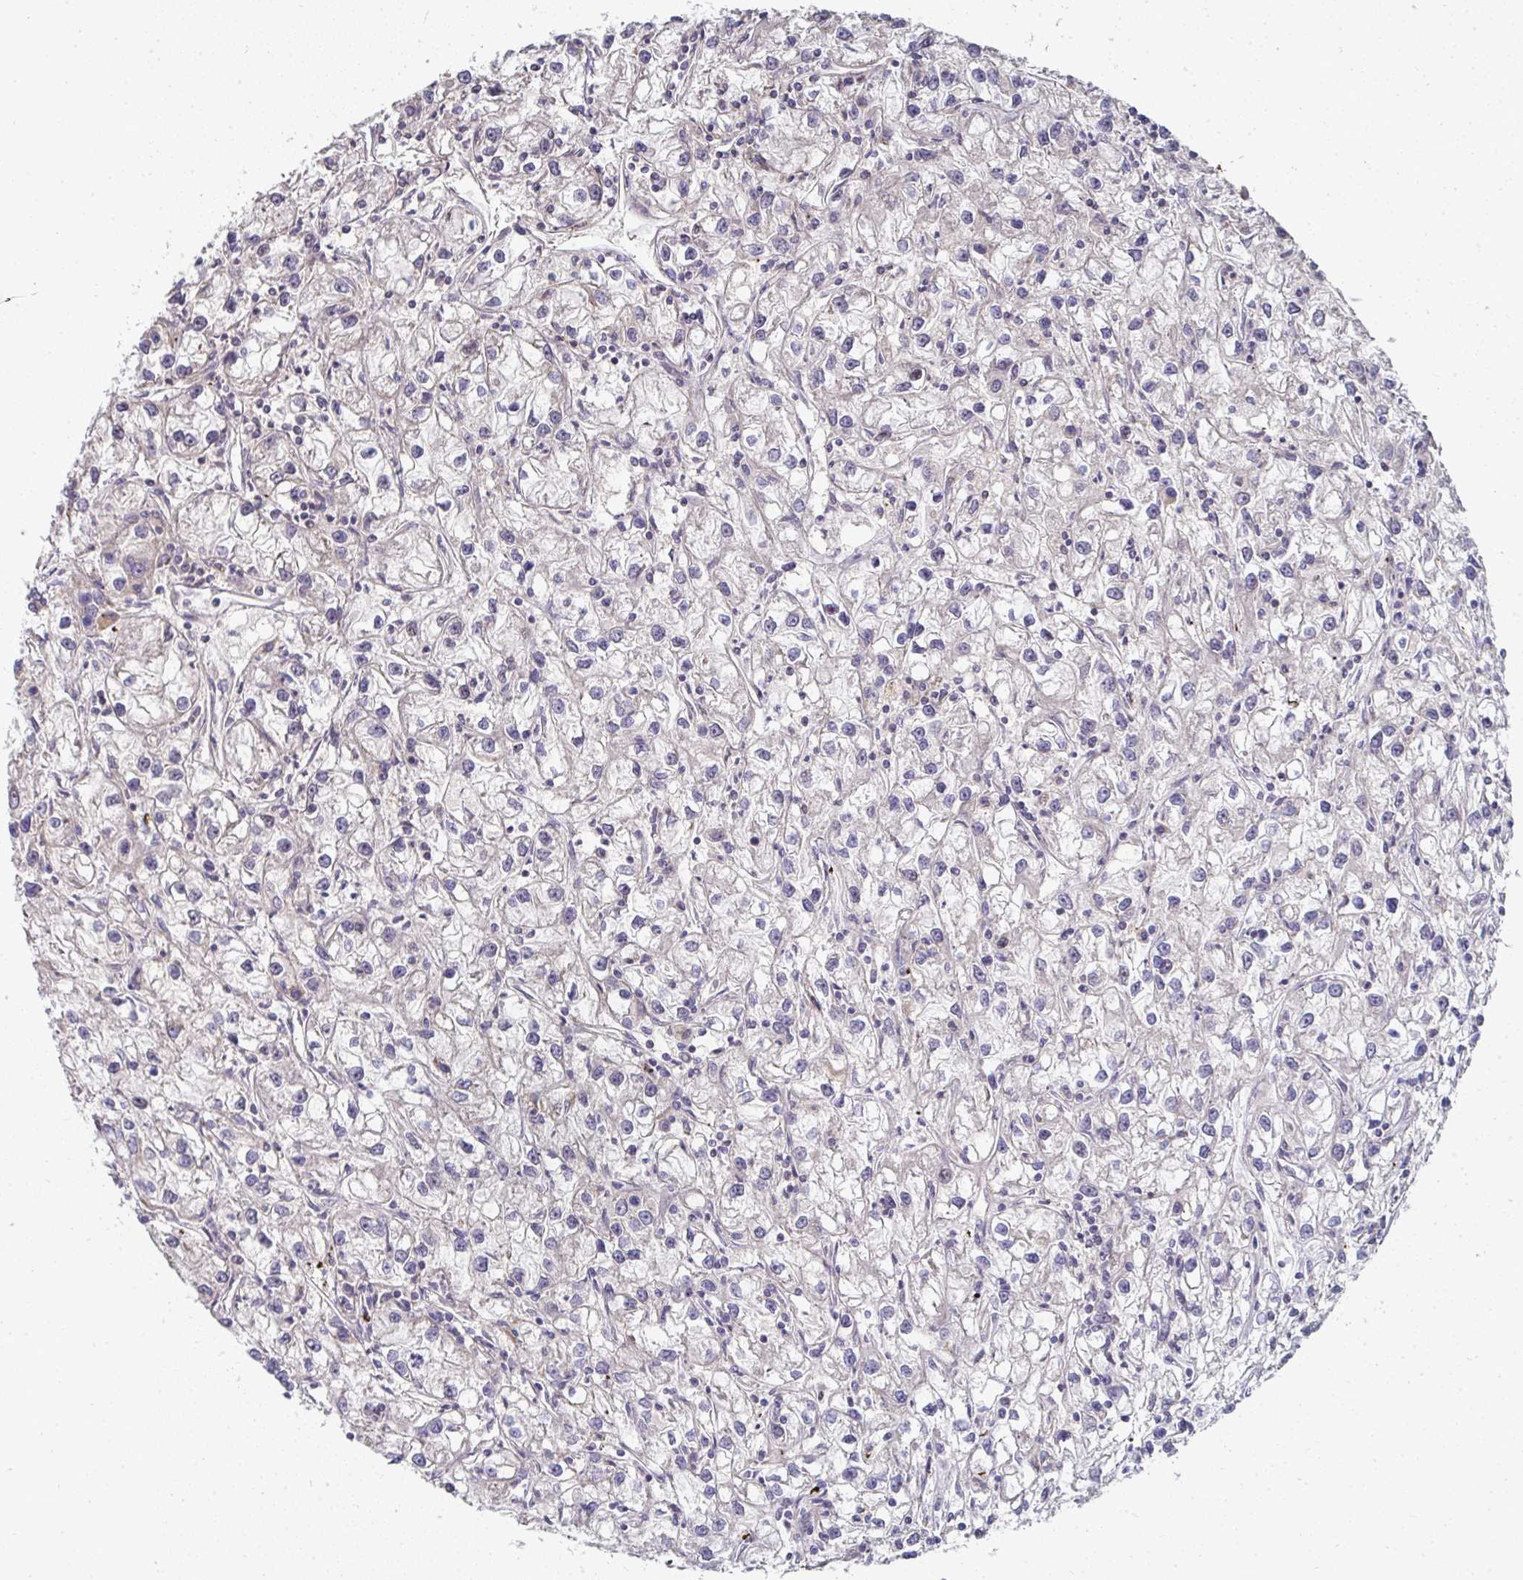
{"staining": {"intensity": "negative", "quantity": "none", "location": "none"}, "tissue": "renal cancer", "cell_type": "Tumor cells", "image_type": "cancer", "snomed": [{"axis": "morphology", "description": "Adenocarcinoma, NOS"}, {"axis": "topography", "description": "Kidney"}], "caption": "IHC of human adenocarcinoma (renal) exhibits no expression in tumor cells. (Immunohistochemistry (ihc), brightfield microscopy, high magnification).", "gene": "AGTPBP1", "patient": {"sex": "female", "age": 59}}